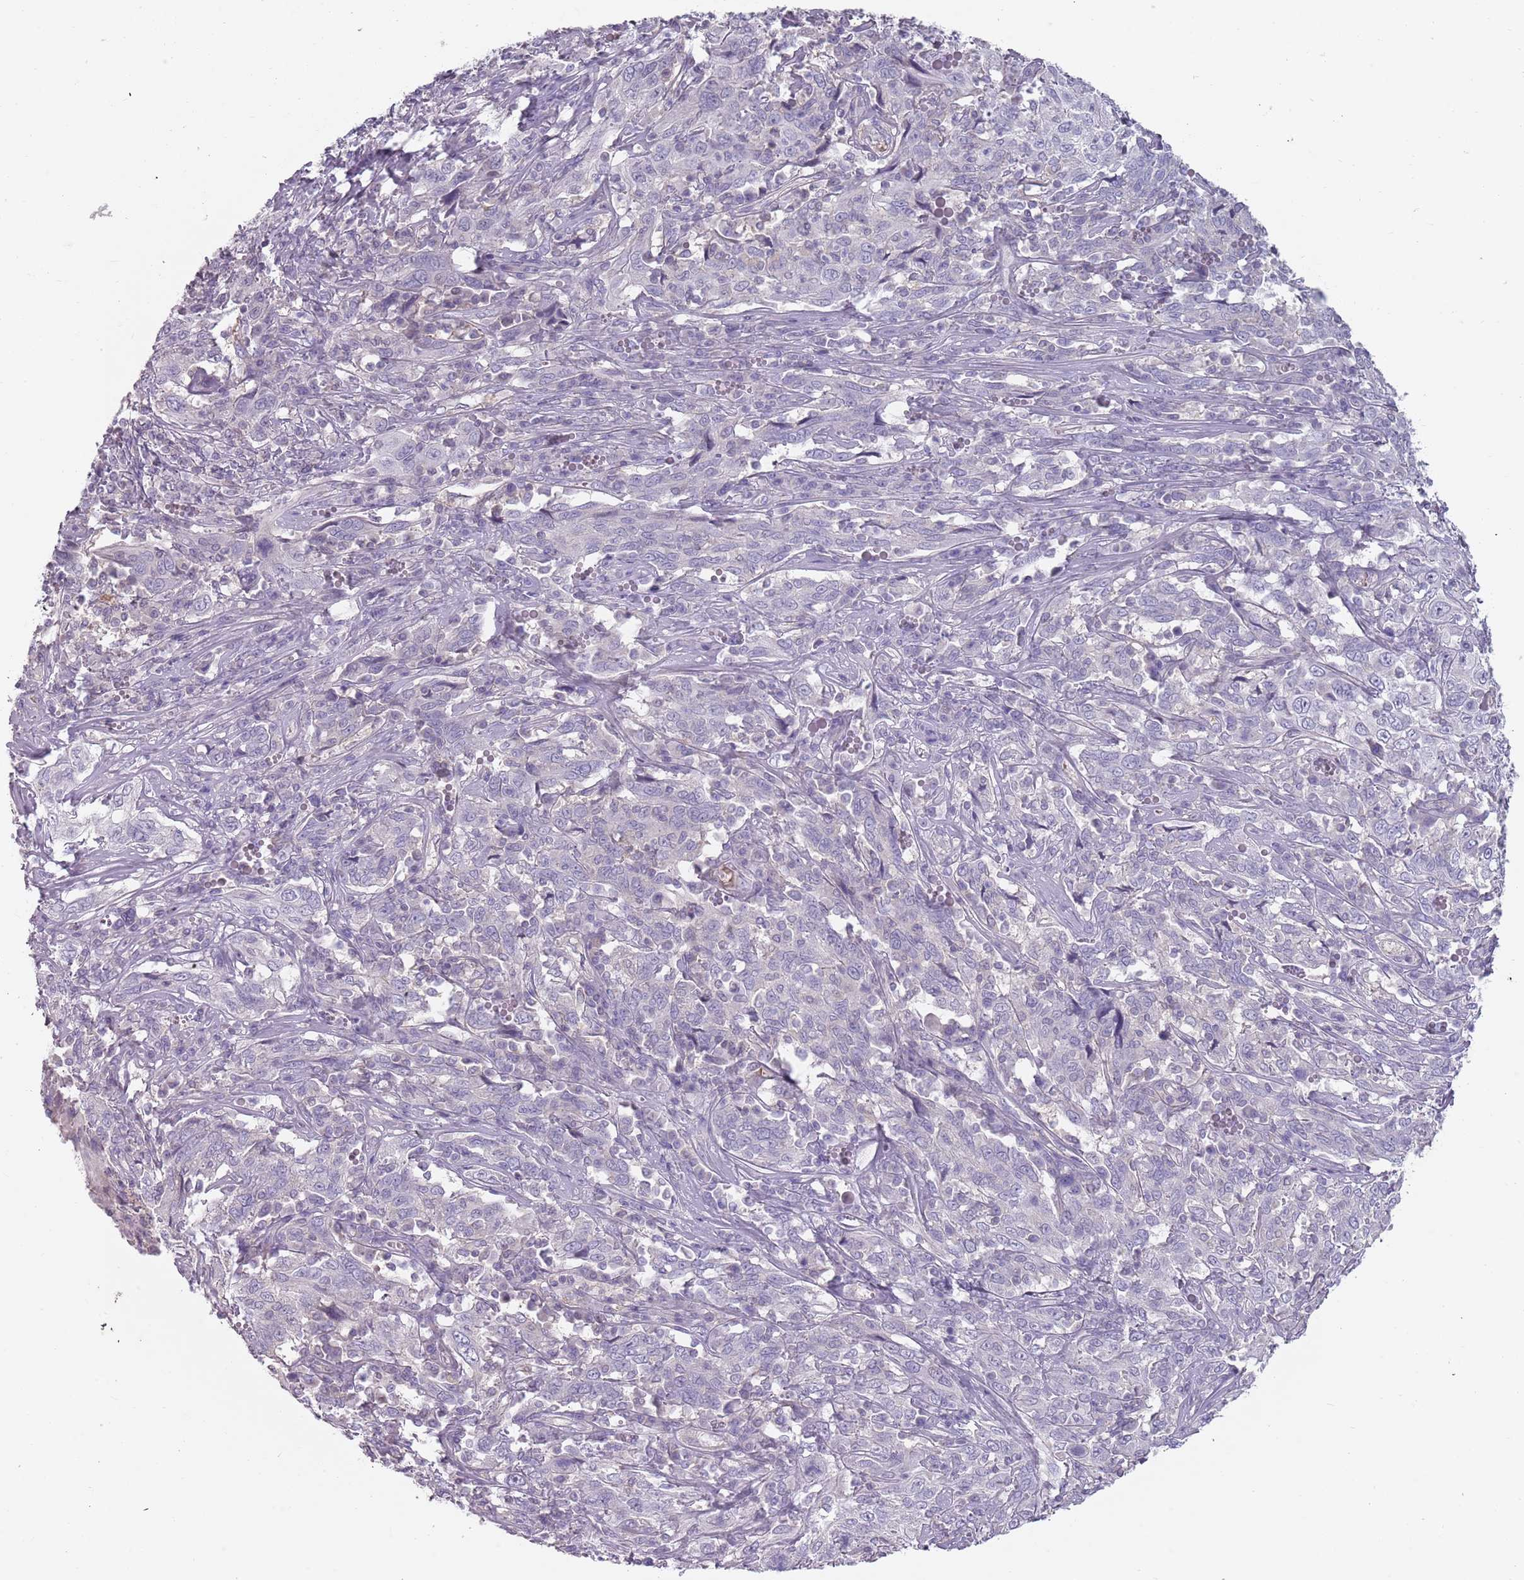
{"staining": {"intensity": "negative", "quantity": "none", "location": "none"}, "tissue": "cervical cancer", "cell_type": "Tumor cells", "image_type": "cancer", "snomed": [{"axis": "morphology", "description": "Squamous cell carcinoma, NOS"}, {"axis": "topography", "description": "Cervix"}], "caption": "Immunohistochemistry (IHC) of cervical cancer demonstrates no expression in tumor cells. Nuclei are stained in blue.", "gene": "DDX4", "patient": {"sex": "female", "age": 46}}